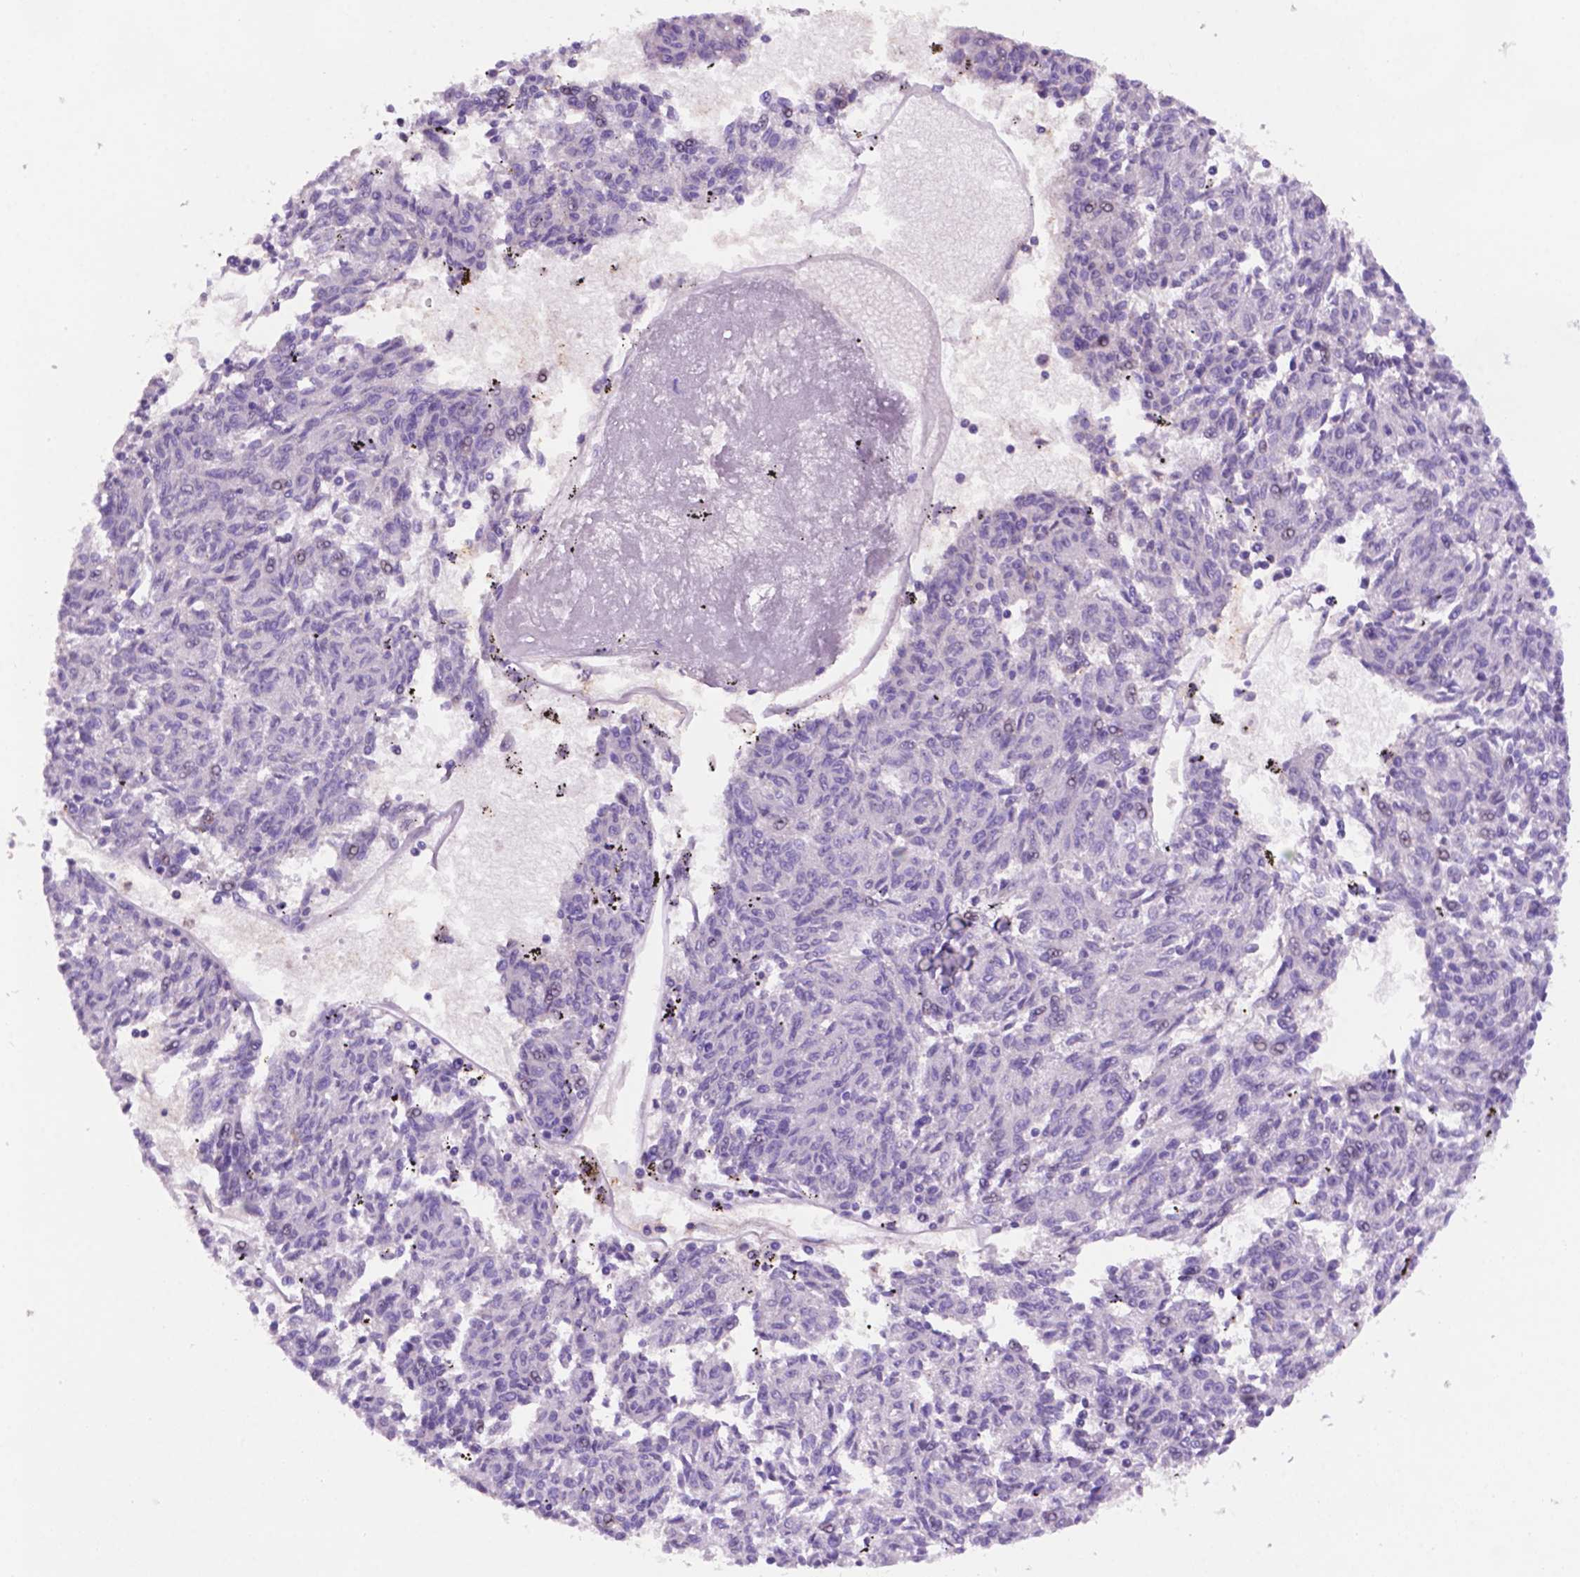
{"staining": {"intensity": "negative", "quantity": "none", "location": "none"}, "tissue": "melanoma", "cell_type": "Tumor cells", "image_type": "cancer", "snomed": [{"axis": "morphology", "description": "Malignant melanoma, NOS"}, {"axis": "topography", "description": "Skin"}], "caption": "IHC of human melanoma shows no expression in tumor cells.", "gene": "PRPS2", "patient": {"sex": "female", "age": 72}}